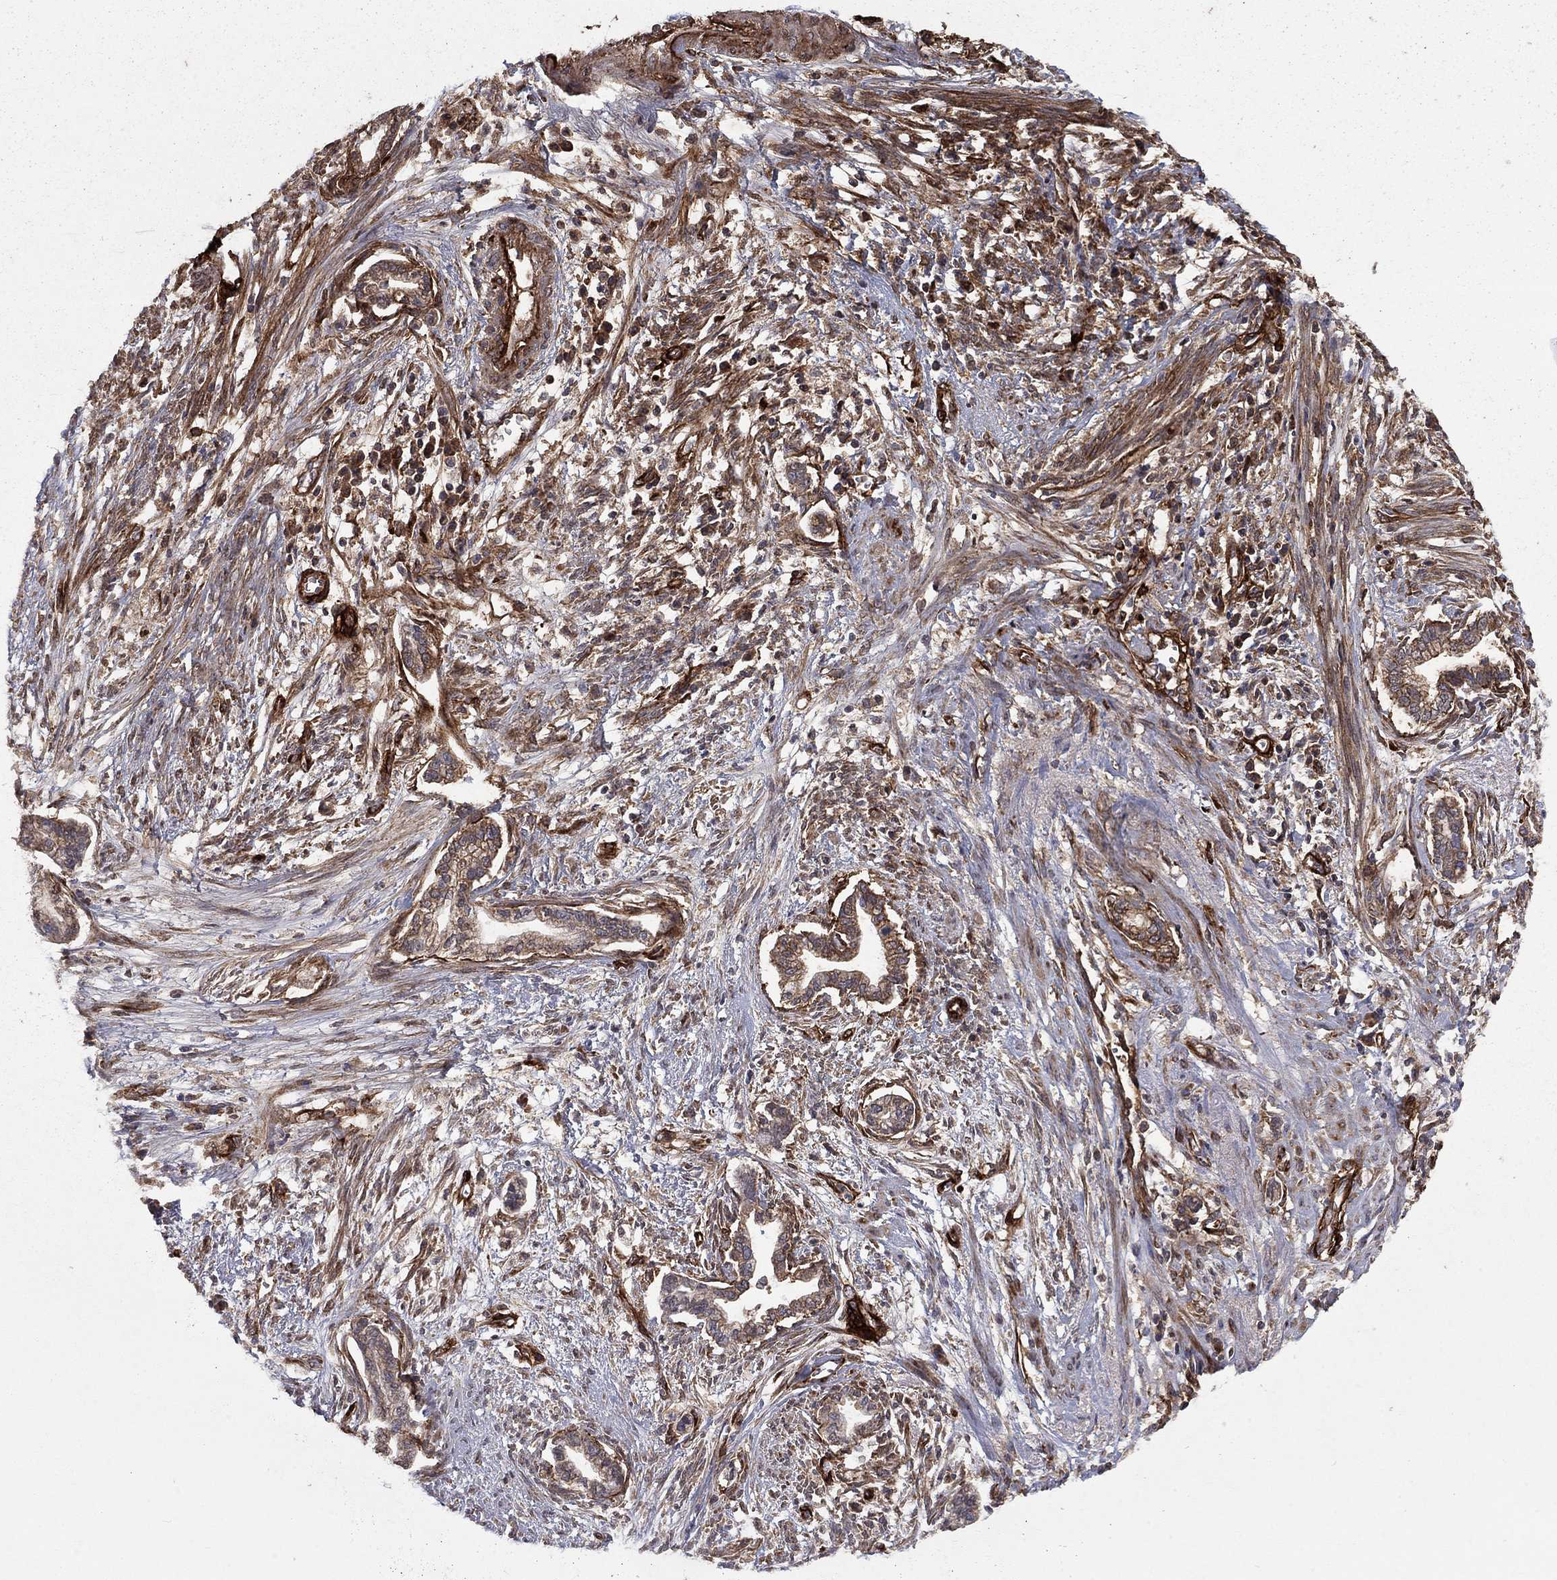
{"staining": {"intensity": "moderate", "quantity": "<25%", "location": "cytoplasmic/membranous"}, "tissue": "cervical cancer", "cell_type": "Tumor cells", "image_type": "cancer", "snomed": [{"axis": "morphology", "description": "Adenocarcinoma, NOS"}, {"axis": "topography", "description": "Cervix"}], "caption": "Cervical adenocarcinoma was stained to show a protein in brown. There is low levels of moderate cytoplasmic/membranous positivity in about <25% of tumor cells.", "gene": "COL18A1", "patient": {"sex": "female", "age": 62}}